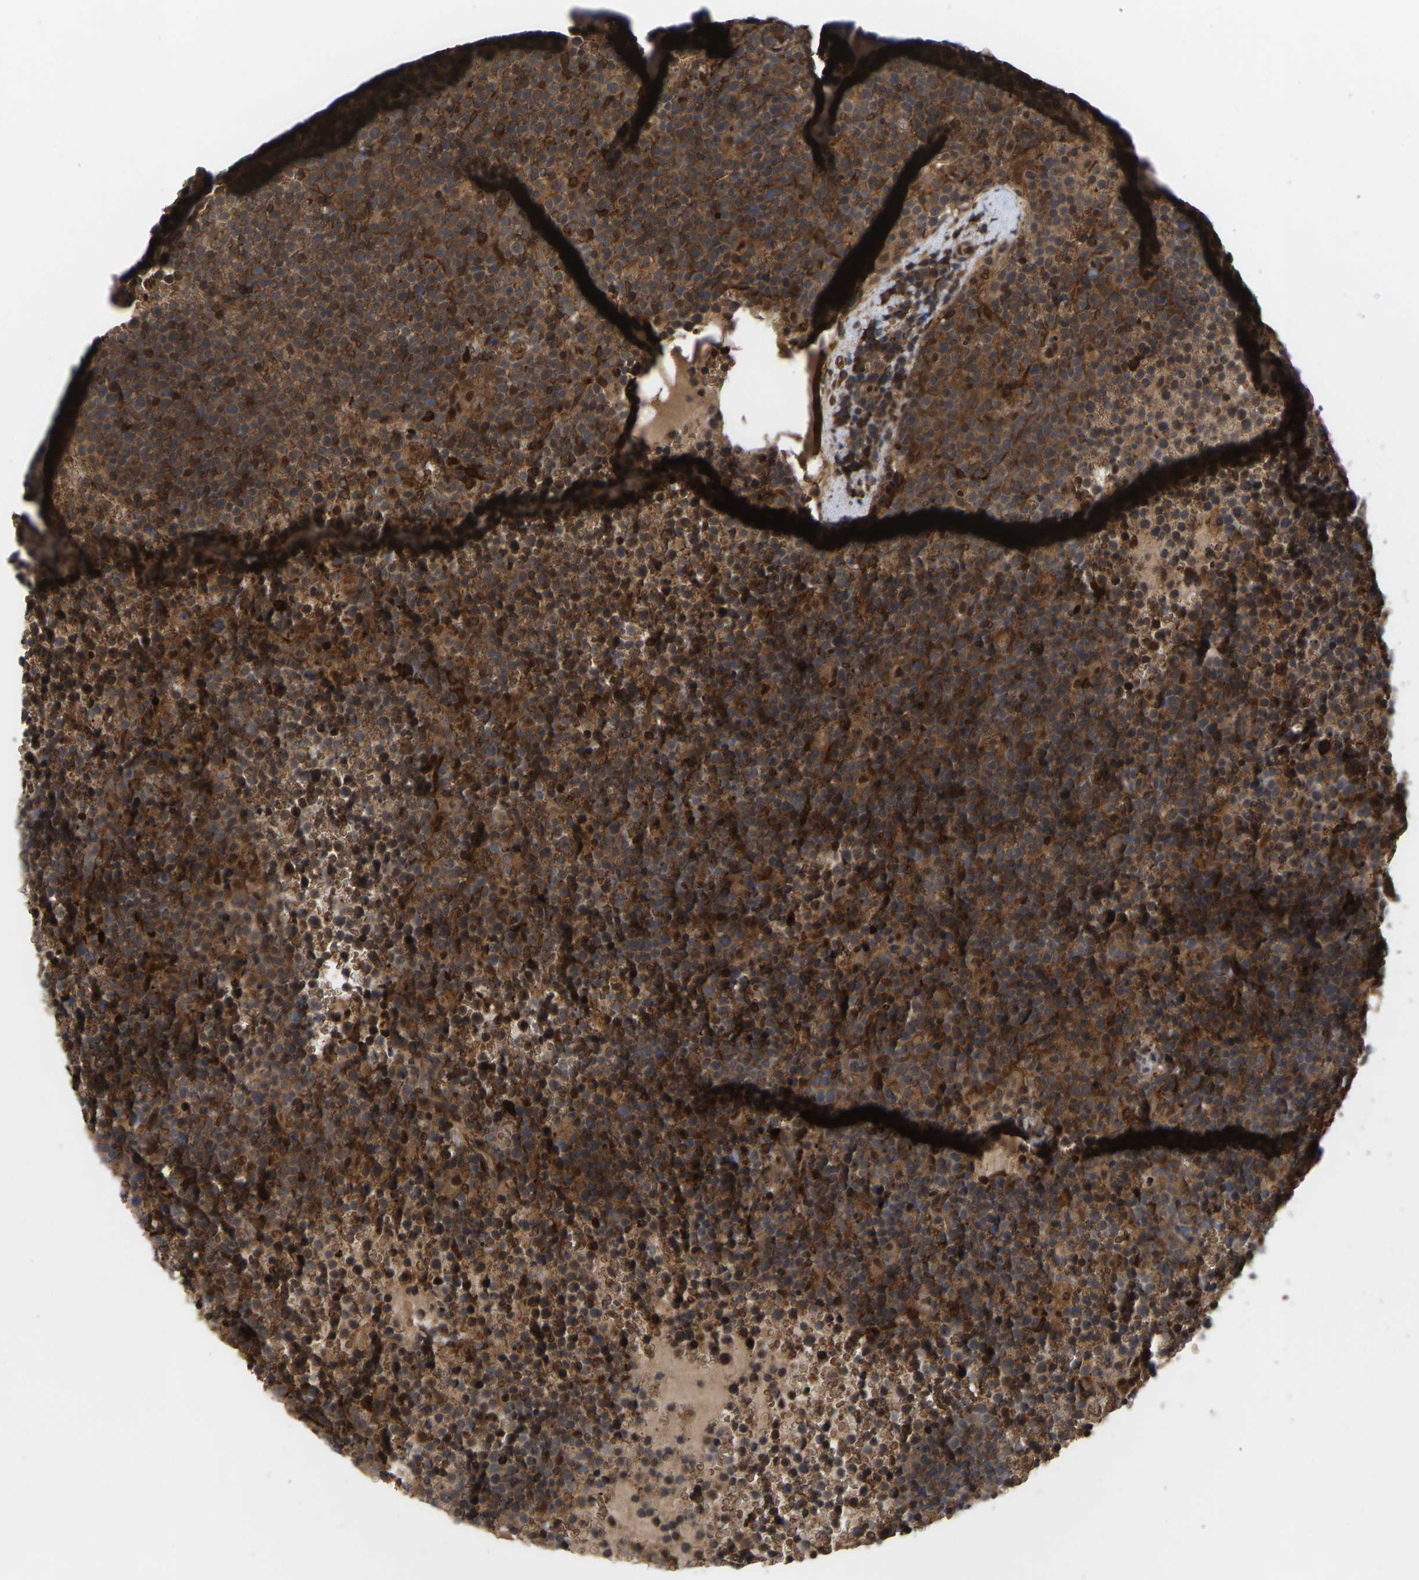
{"staining": {"intensity": "strong", "quantity": ">75%", "location": "cytoplasmic/membranous,nuclear"}, "tissue": "lymphoma", "cell_type": "Tumor cells", "image_type": "cancer", "snomed": [{"axis": "morphology", "description": "Malignant lymphoma, non-Hodgkin's type, High grade"}, {"axis": "topography", "description": "Lymph node"}], "caption": "The photomicrograph demonstrates a brown stain indicating the presence of a protein in the cytoplasmic/membranous and nuclear of tumor cells in malignant lymphoma, non-Hodgkin's type (high-grade).", "gene": "CYP7B1", "patient": {"sex": "male", "age": 61}}